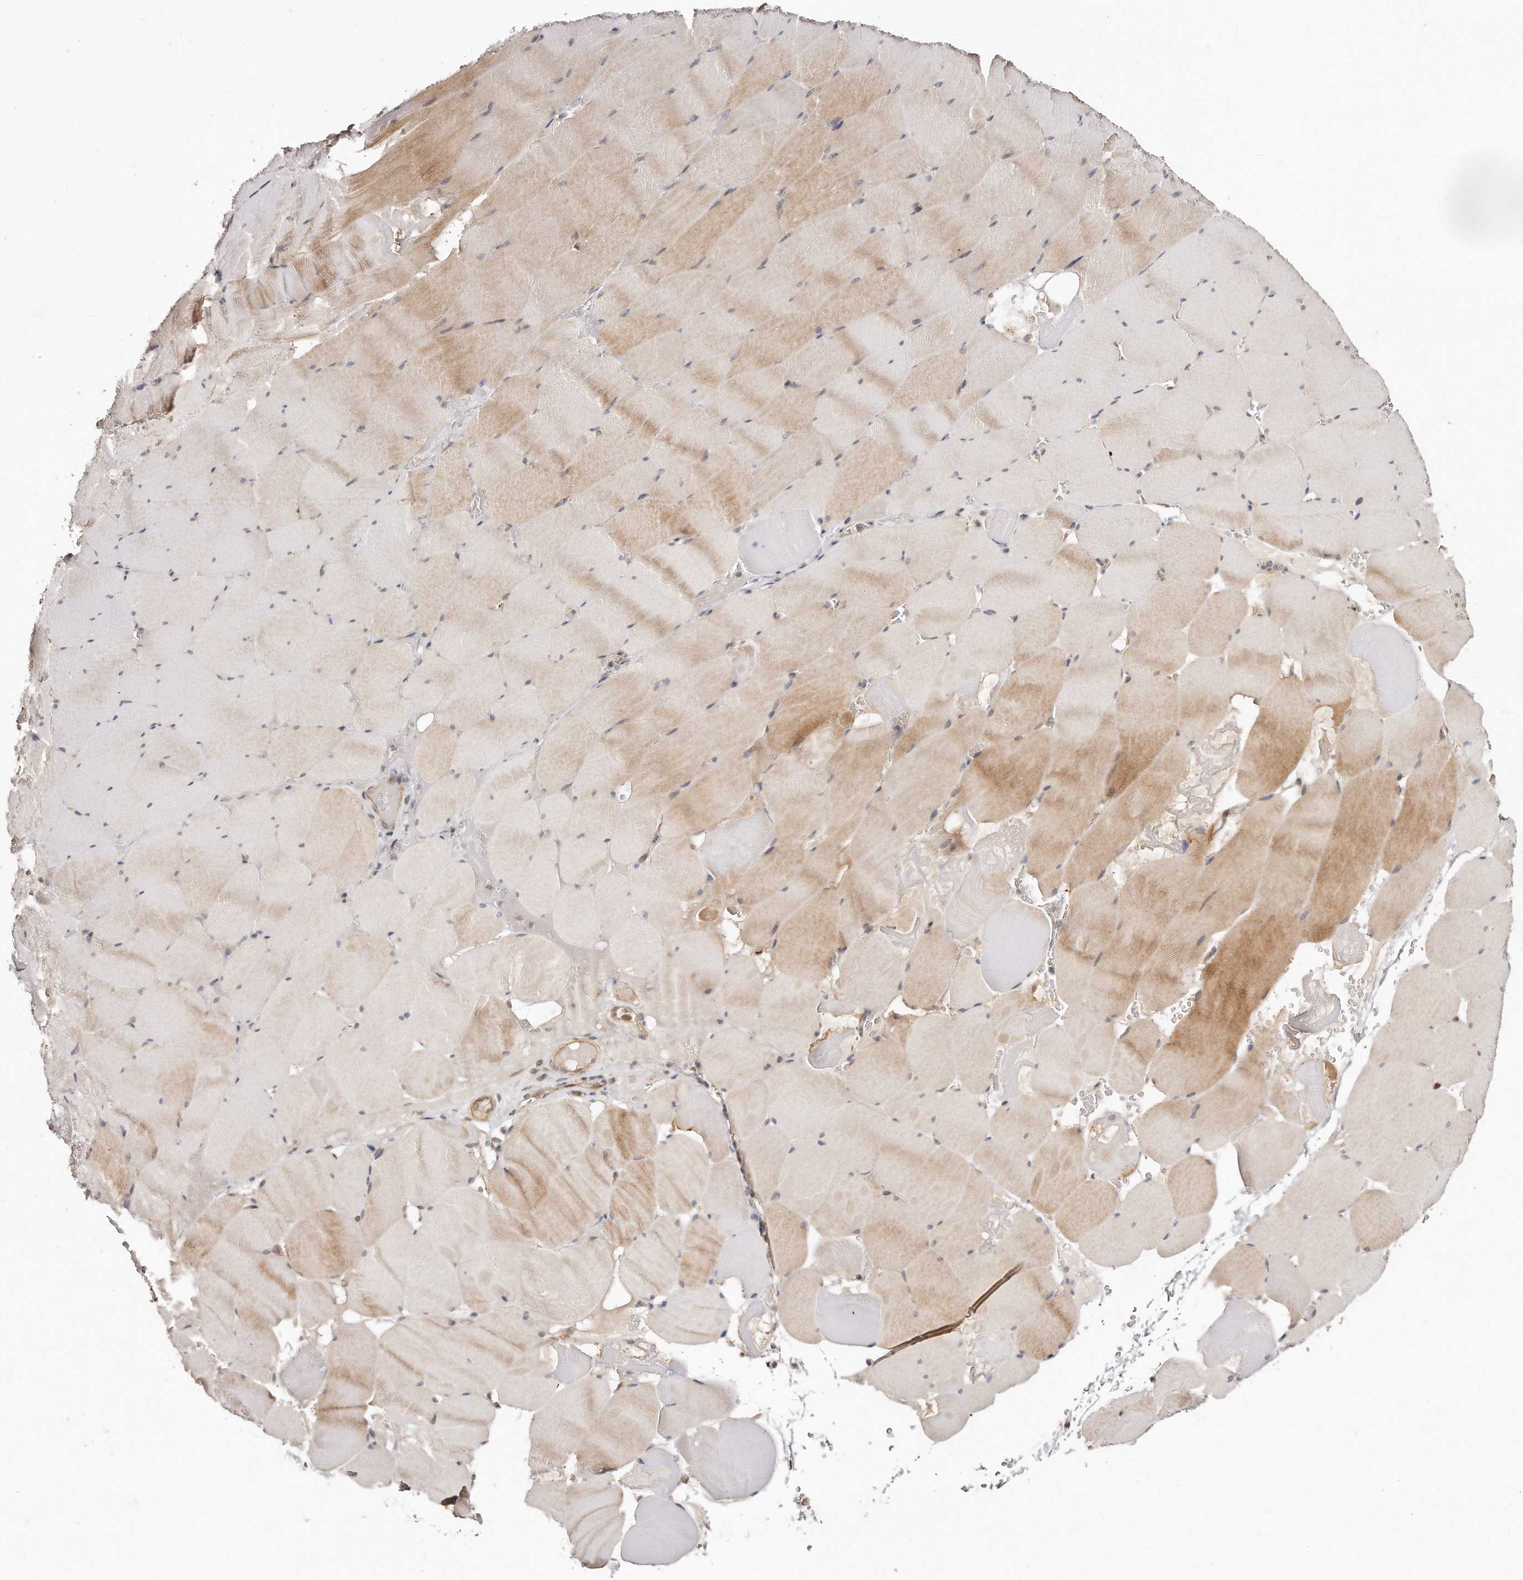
{"staining": {"intensity": "moderate", "quantity": "25%-75%", "location": "cytoplasmic/membranous"}, "tissue": "skeletal muscle", "cell_type": "Myocytes", "image_type": "normal", "snomed": [{"axis": "morphology", "description": "Normal tissue, NOS"}, {"axis": "topography", "description": "Skeletal muscle"}], "caption": "This photomicrograph reveals unremarkable skeletal muscle stained with IHC to label a protein in brown. The cytoplasmic/membranous of myocytes show moderate positivity for the protein. Nuclei are counter-stained blue.", "gene": "GBP4", "patient": {"sex": "male", "age": 62}}